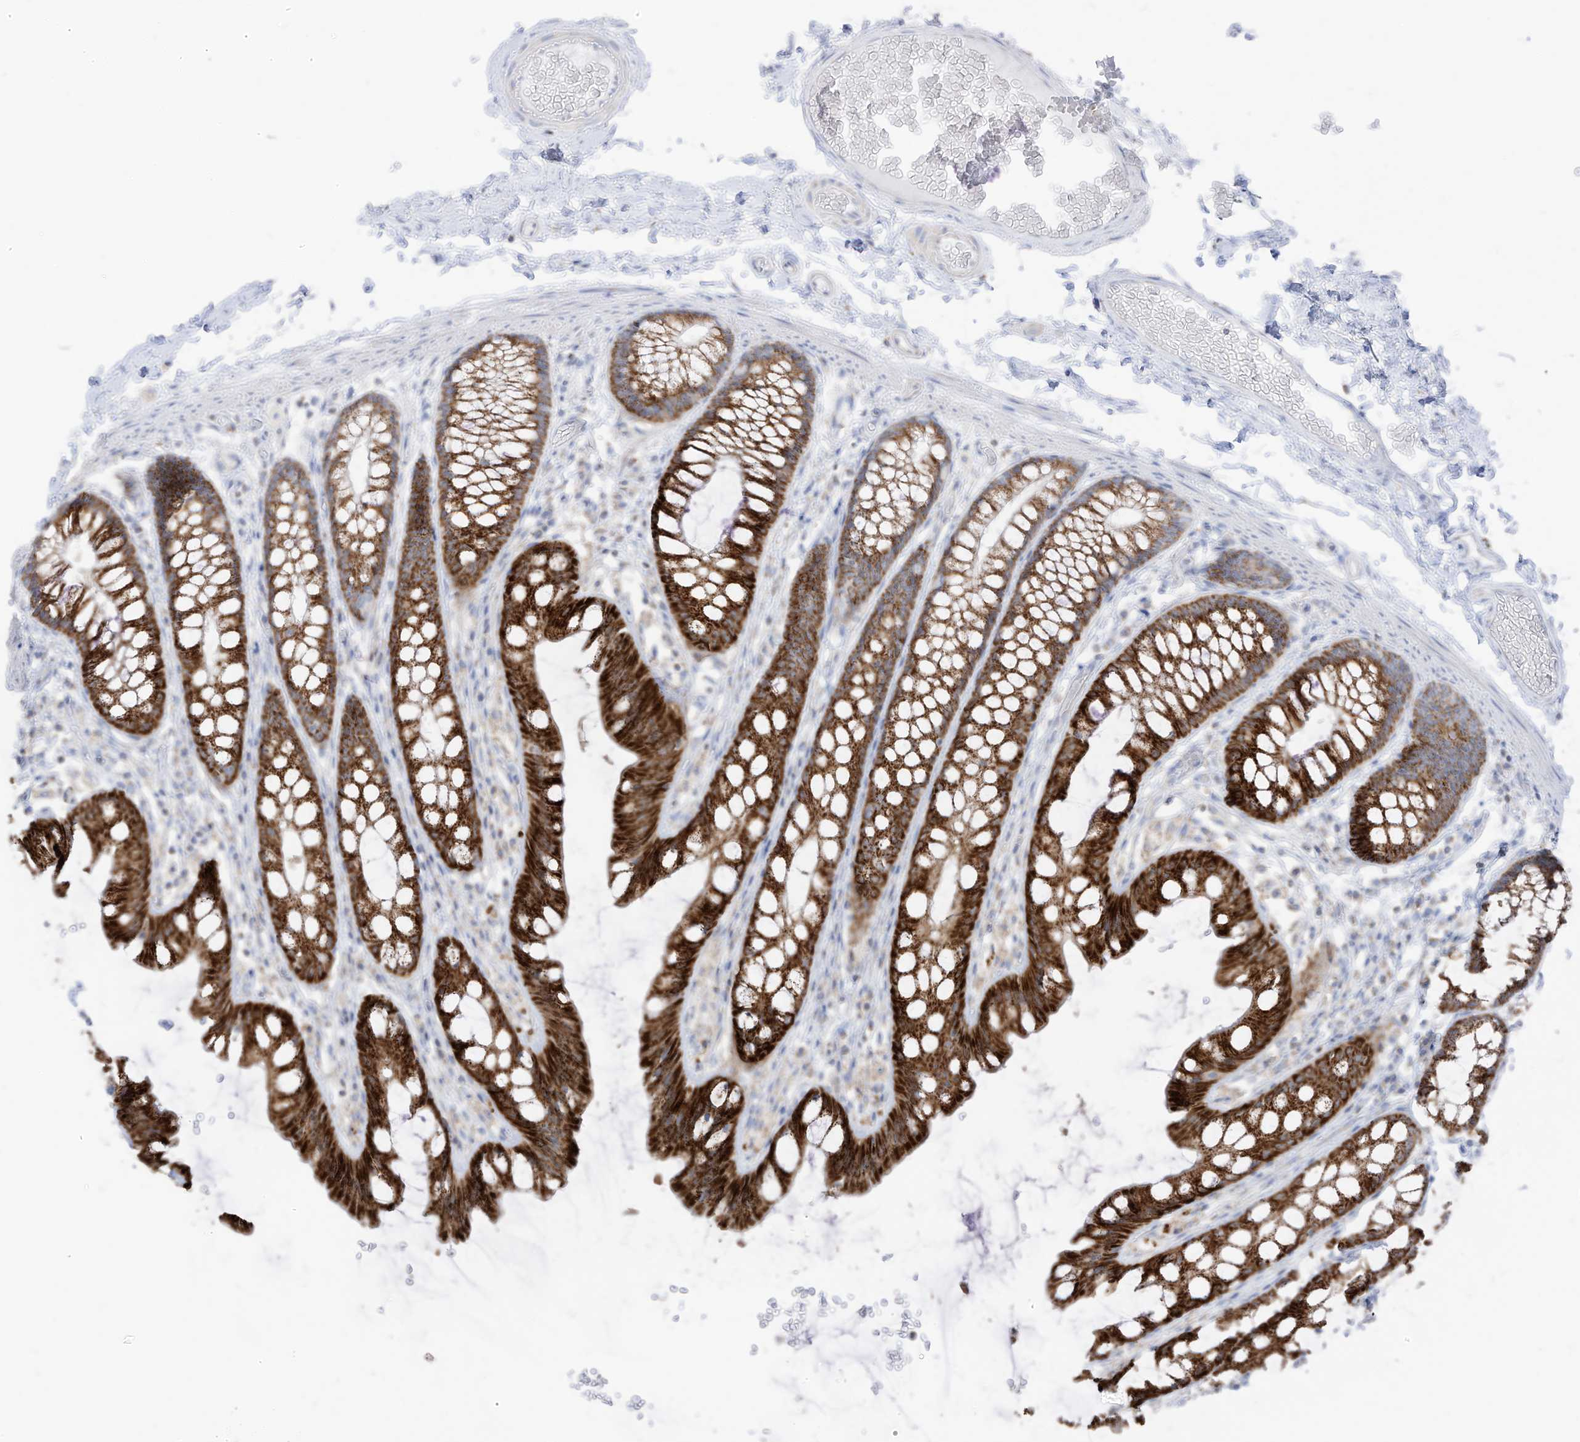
{"staining": {"intensity": "weak", "quantity": "<25%", "location": "cytoplasmic/membranous"}, "tissue": "colon", "cell_type": "Endothelial cells", "image_type": "normal", "snomed": [{"axis": "morphology", "description": "Normal tissue, NOS"}, {"axis": "topography", "description": "Colon"}], "caption": "Endothelial cells are negative for protein expression in unremarkable human colon. The staining is performed using DAB brown chromogen with nuclei counter-stained in using hematoxylin.", "gene": "ETHE1", "patient": {"sex": "male", "age": 47}}